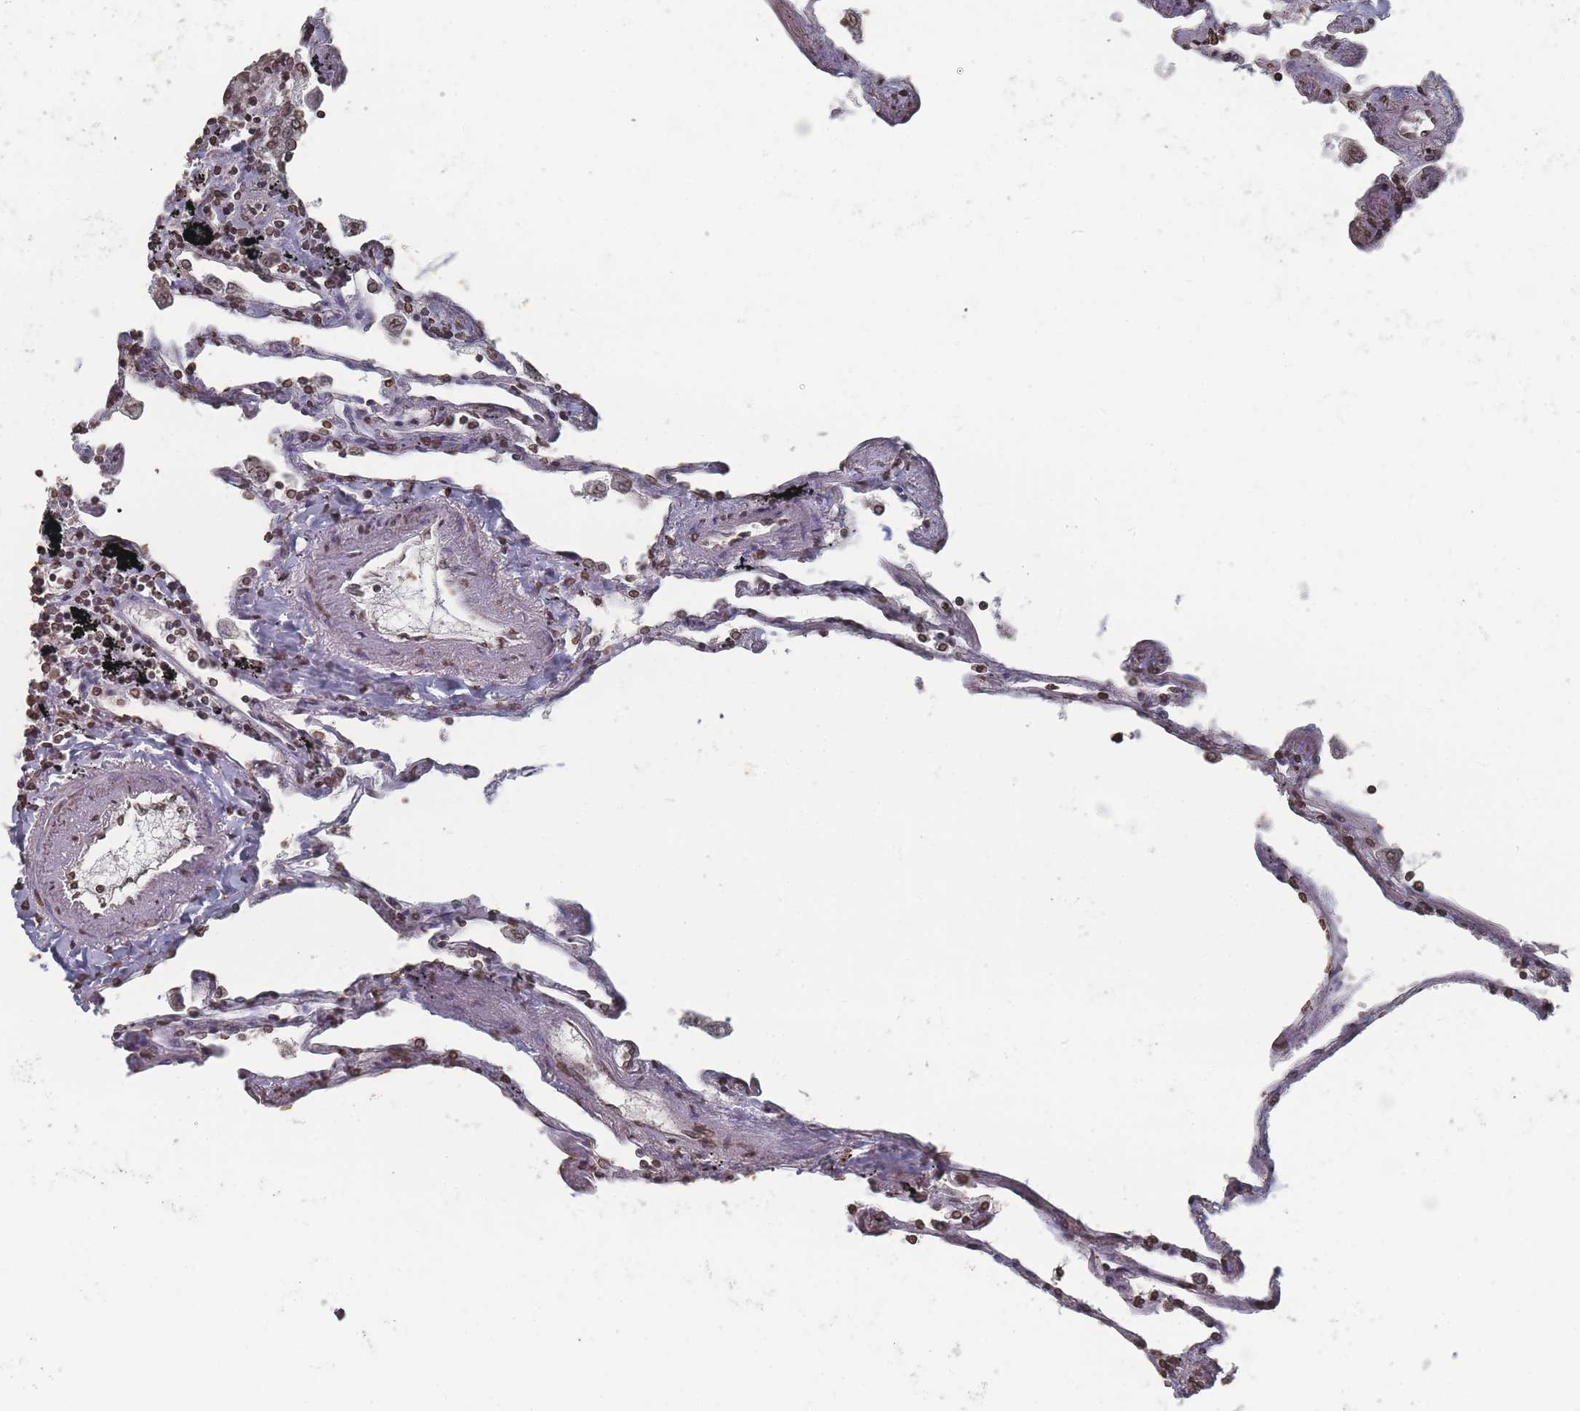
{"staining": {"intensity": "moderate", "quantity": "25%-75%", "location": "nuclear"}, "tissue": "lung", "cell_type": "Alveolar cells", "image_type": "normal", "snomed": [{"axis": "morphology", "description": "Normal tissue, NOS"}, {"axis": "topography", "description": "Lung"}], "caption": "Alveolar cells reveal medium levels of moderate nuclear staining in about 25%-75% of cells in benign human lung. (brown staining indicates protein expression, while blue staining denotes nuclei).", "gene": "PLEKHG5", "patient": {"sex": "female", "age": 67}}